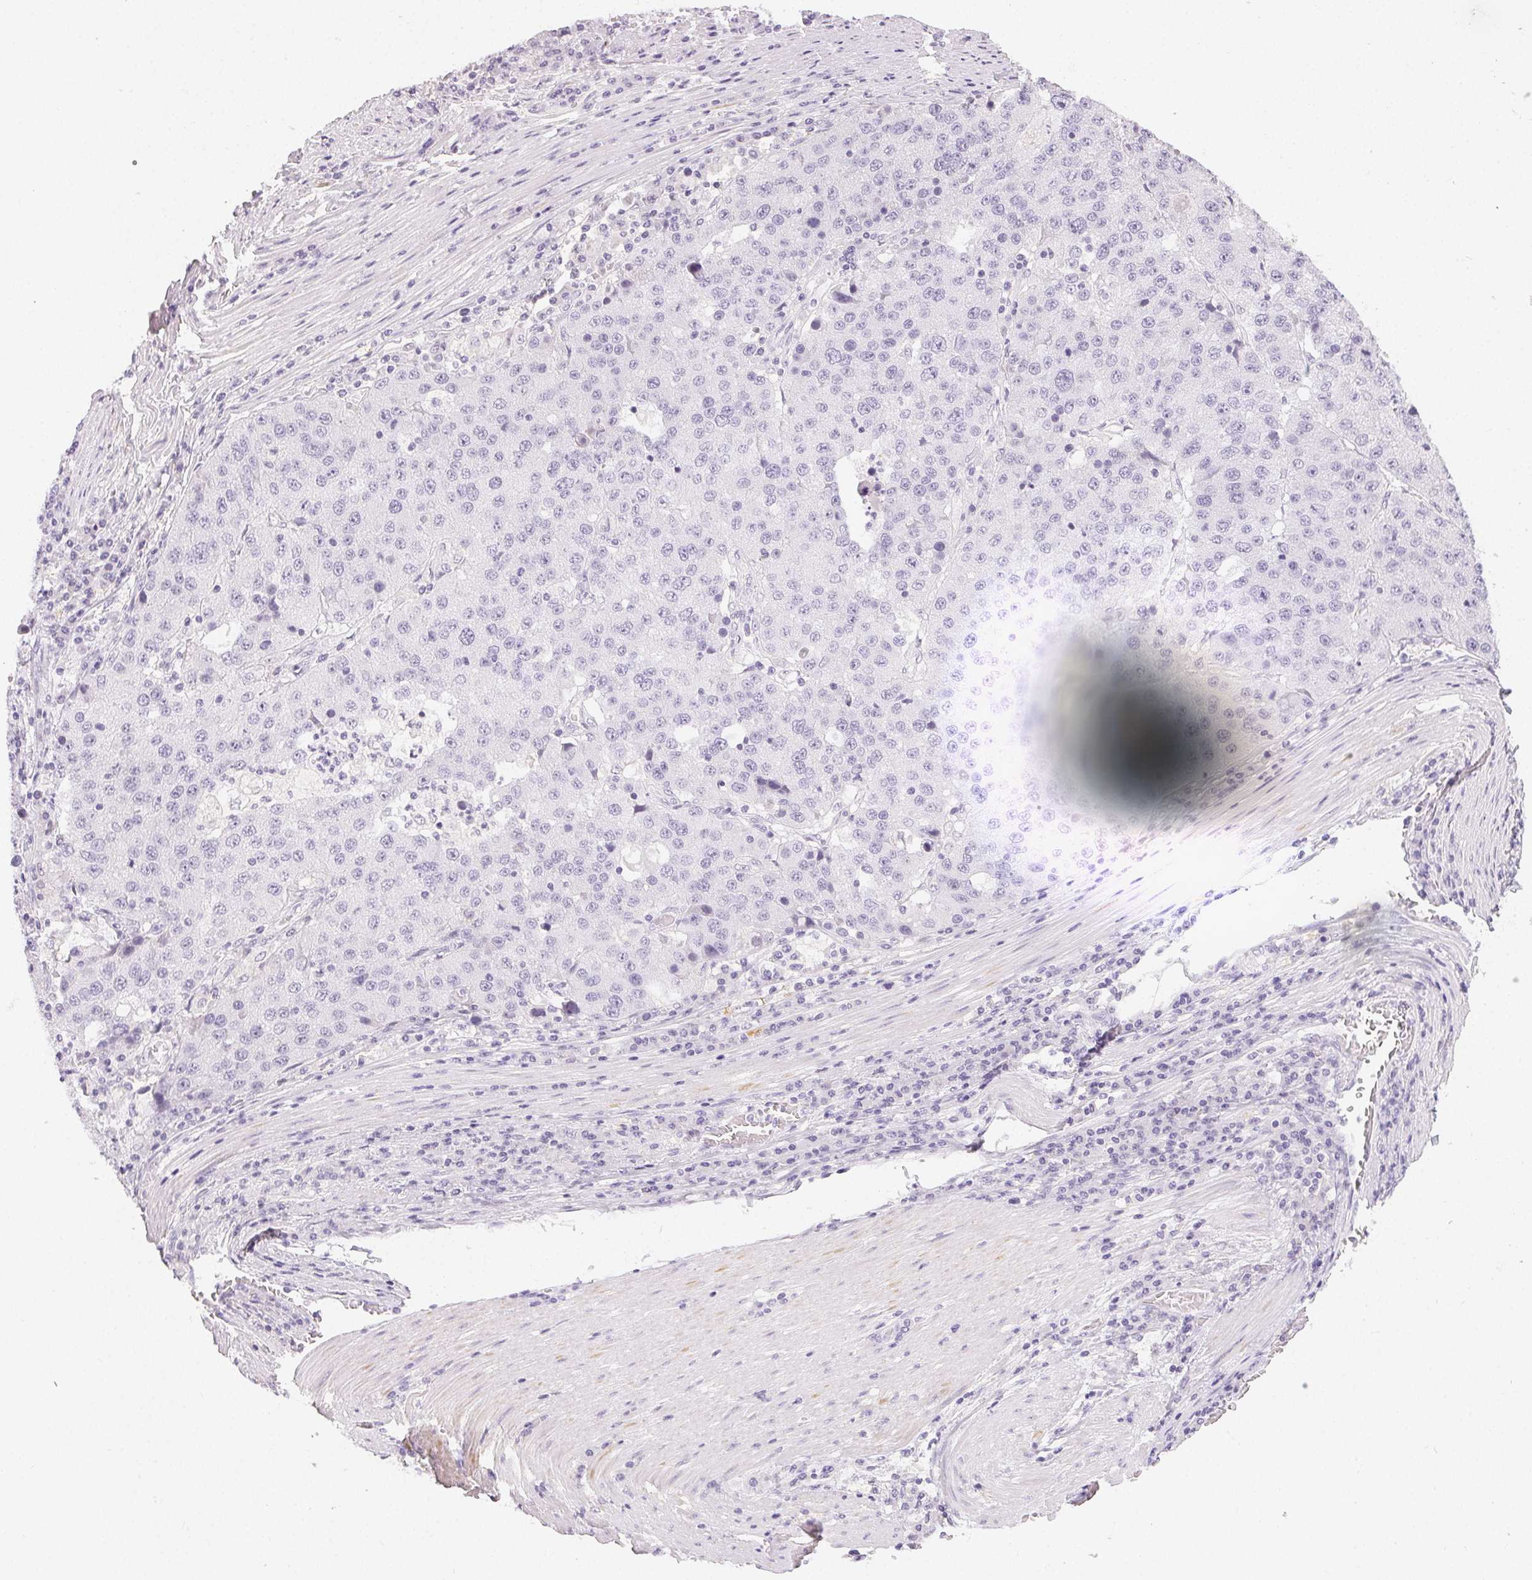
{"staining": {"intensity": "negative", "quantity": "none", "location": "none"}, "tissue": "stomach cancer", "cell_type": "Tumor cells", "image_type": "cancer", "snomed": [{"axis": "morphology", "description": "Adenocarcinoma, NOS"}, {"axis": "topography", "description": "Stomach"}], "caption": "A photomicrograph of human stomach cancer (adenocarcinoma) is negative for staining in tumor cells.", "gene": "MIOX", "patient": {"sex": "male", "age": 71}}